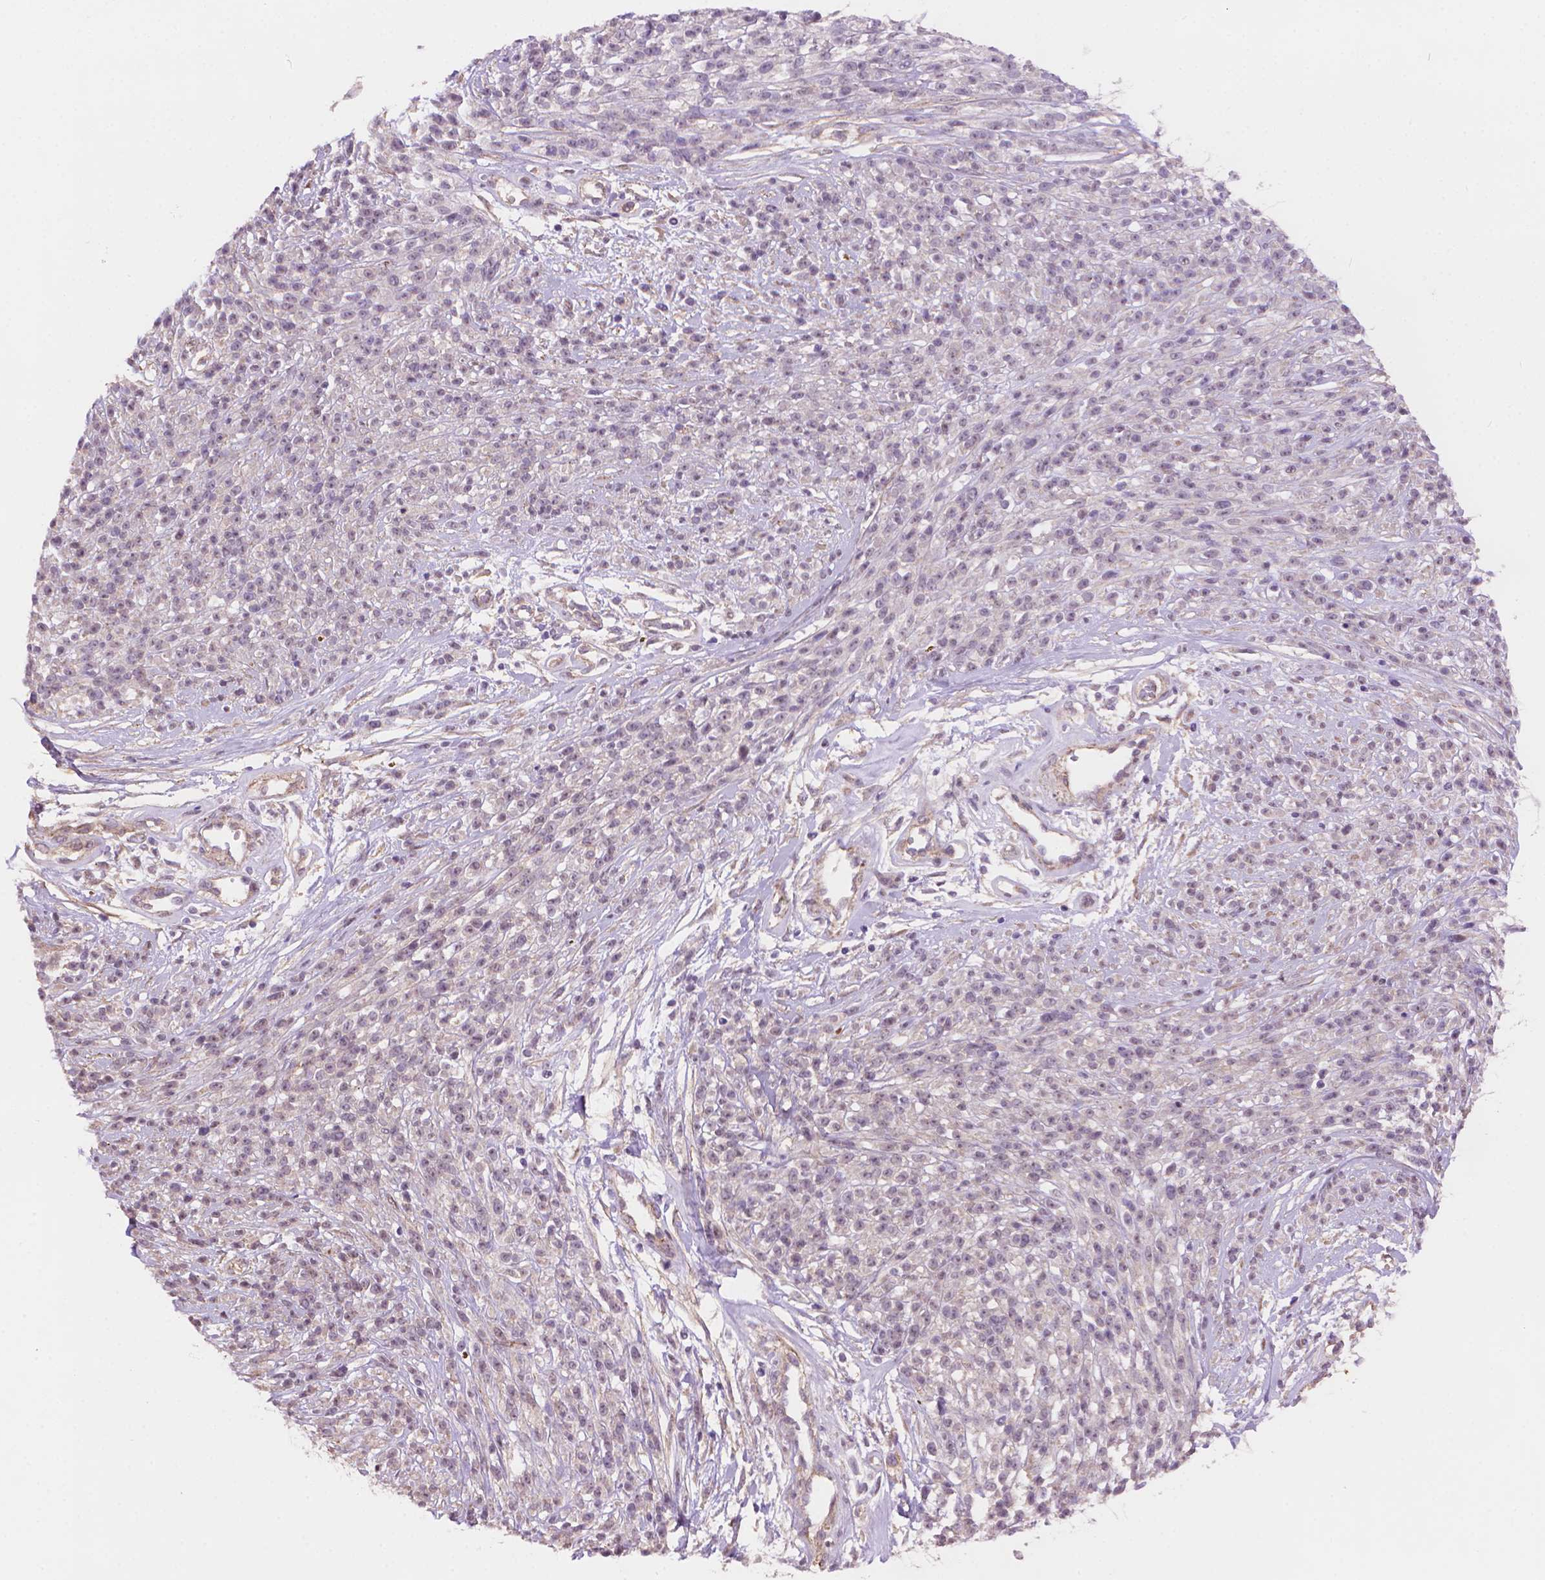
{"staining": {"intensity": "negative", "quantity": "none", "location": "none"}, "tissue": "melanoma", "cell_type": "Tumor cells", "image_type": "cancer", "snomed": [{"axis": "morphology", "description": "Malignant melanoma, NOS"}, {"axis": "topography", "description": "Skin"}, {"axis": "topography", "description": "Skin of trunk"}], "caption": "Tumor cells are negative for brown protein staining in malignant melanoma.", "gene": "AMMECR1", "patient": {"sex": "male", "age": 74}}